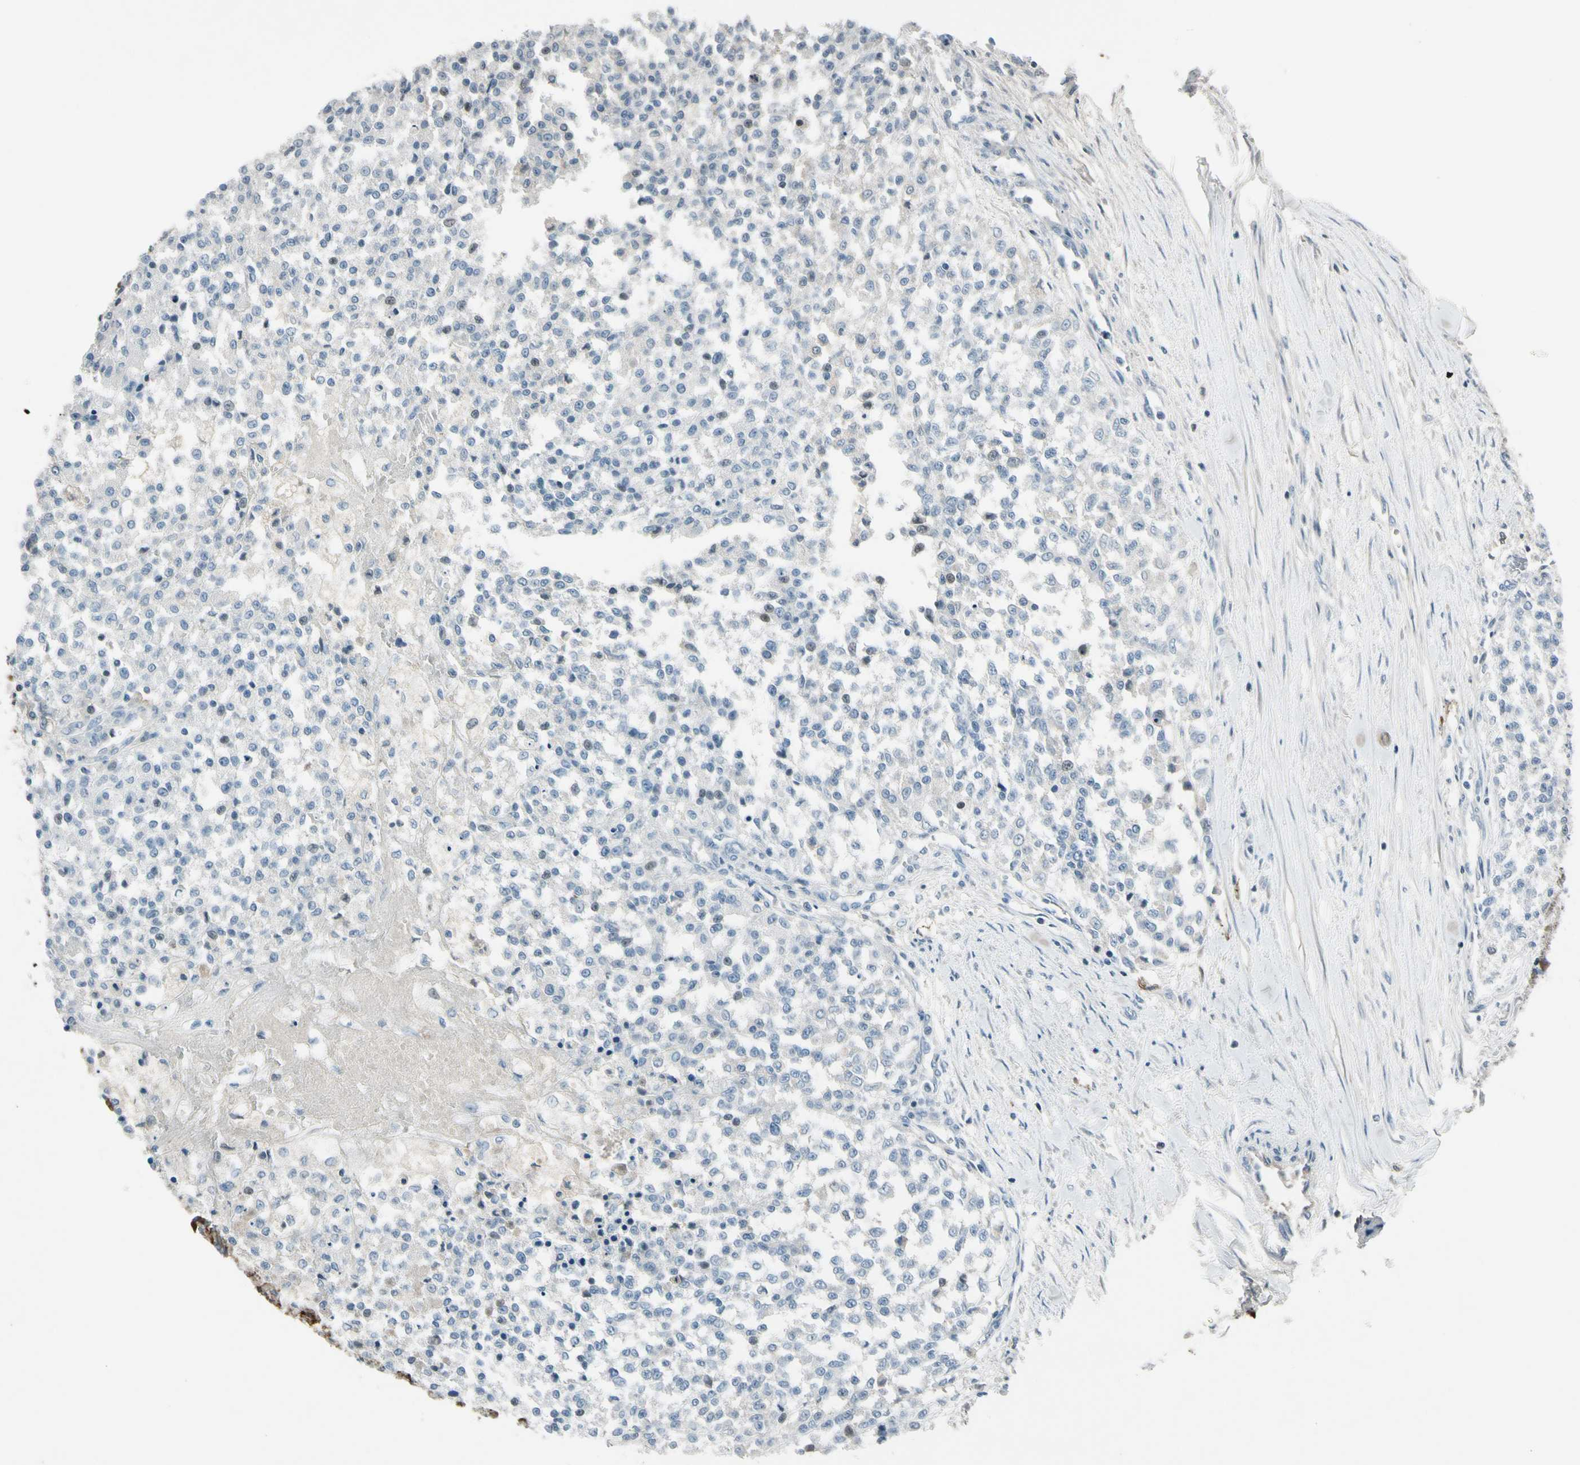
{"staining": {"intensity": "negative", "quantity": "none", "location": "none"}, "tissue": "testis cancer", "cell_type": "Tumor cells", "image_type": "cancer", "snomed": [{"axis": "morphology", "description": "Seminoma, NOS"}, {"axis": "topography", "description": "Testis"}], "caption": "An image of human testis cancer is negative for staining in tumor cells.", "gene": "PDPN", "patient": {"sex": "male", "age": 59}}